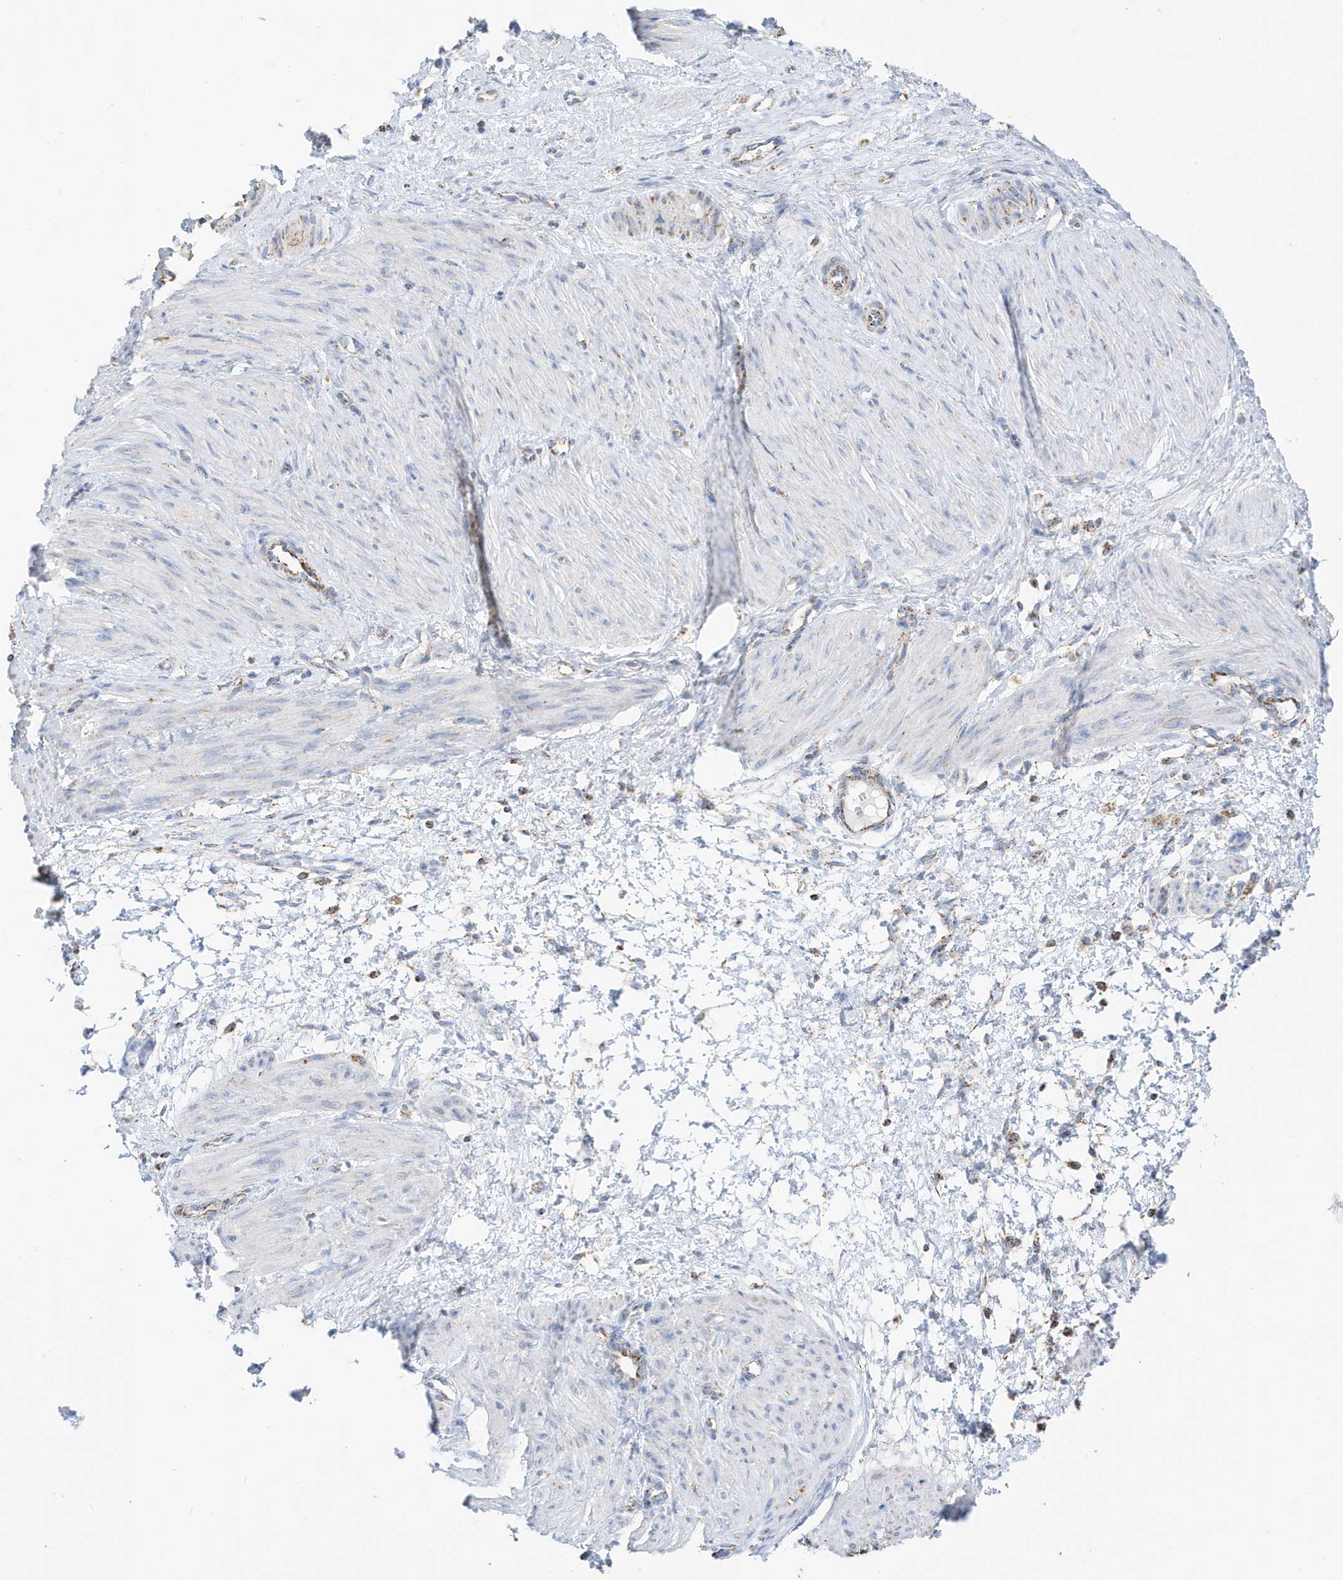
{"staining": {"intensity": "negative", "quantity": "none", "location": "none"}, "tissue": "smooth muscle", "cell_type": "Smooth muscle cells", "image_type": "normal", "snomed": [{"axis": "morphology", "description": "Normal tissue, NOS"}, {"axis": "topography", "description": "Endometrium"}], "caption": "The histopathology image shows no staining of smooth muscle cells in unremarkable smooth muscle.", "gene": "CAPN13", "patient": {"sex": "female", "age": 33}}